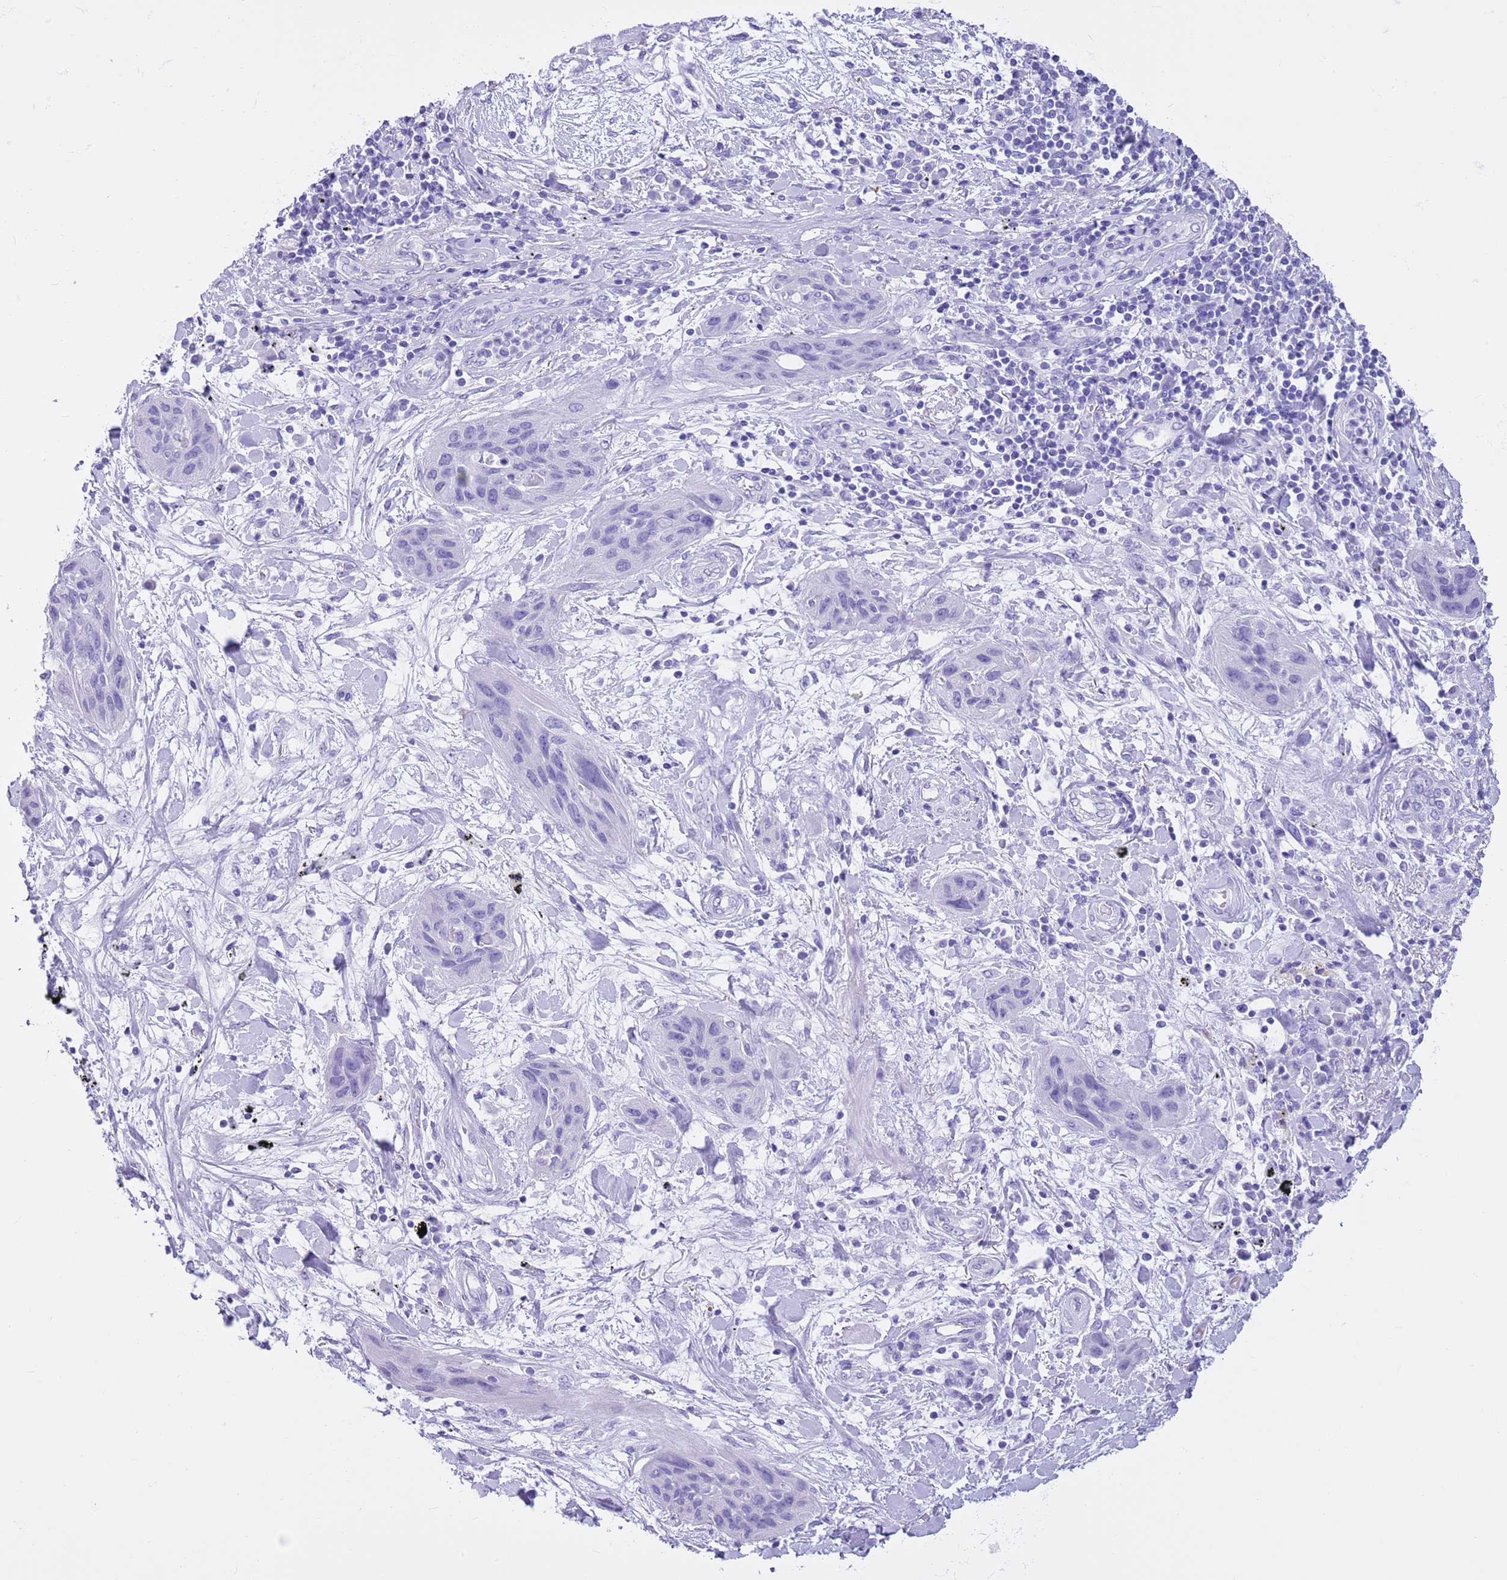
{"staining": {"intensity": "negative", "quantity": "none", "location": "none"}, "tissue": "lung cancer", "cell_type": "Tumor cells", "image_type": "cancer", "snomed": [{"axis": "morphology", "description": "Squamous cell carcinoma, NOS"}, {"axis": "topography", "description": "Lung"}], "caption": "Squamous cell carcinoma (lung) was stained to show a protein in brown. There is no significant staining in tumor cells.", "gene": "TMEM185B", "patient": {"sex": "female", "age": 70}}